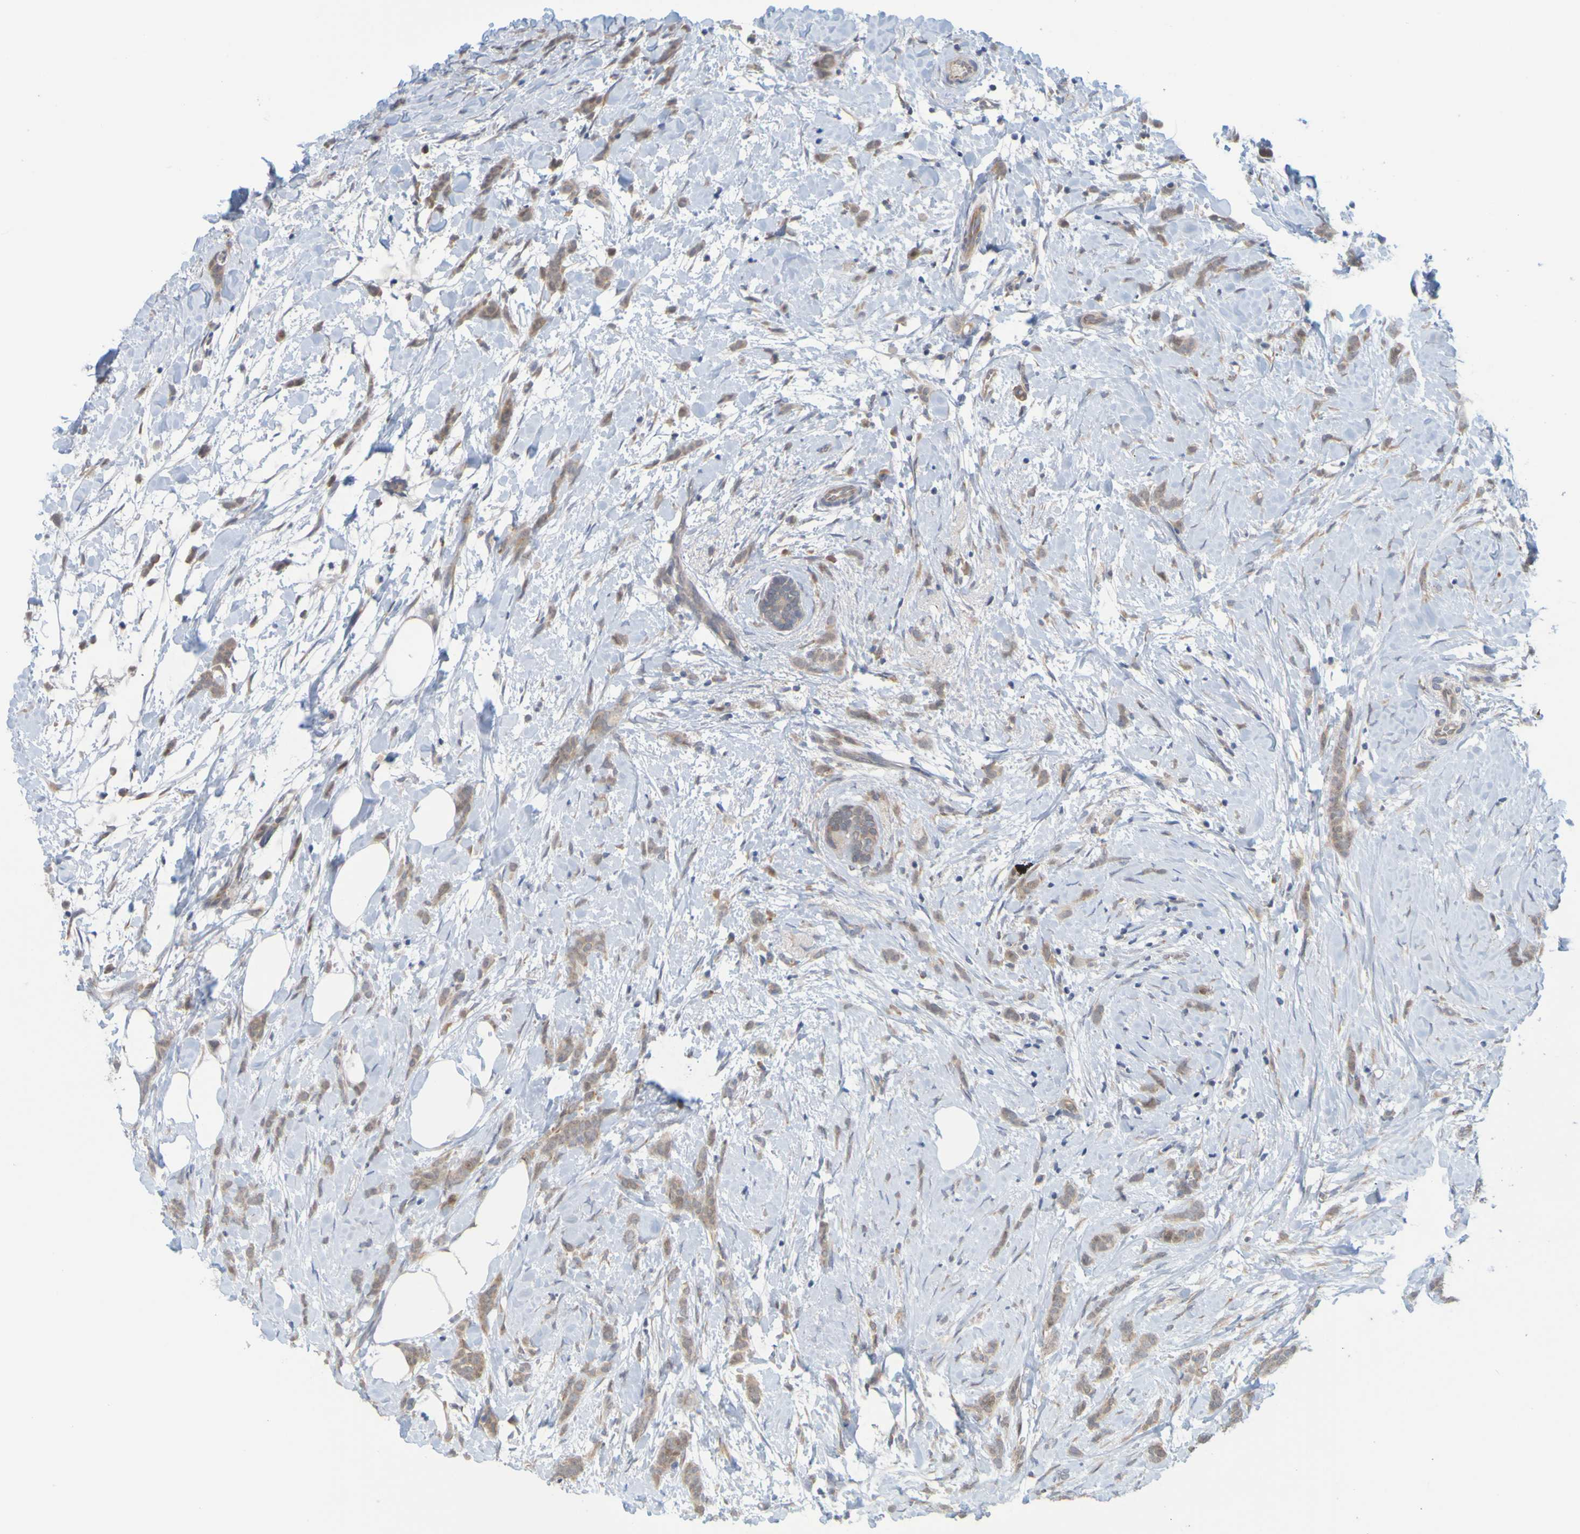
{"staining": {"intensity": "moderate", "quantity": ">75%", "location": "cytoplasmic/membranous"}, "tissue": "breast cancer", "cell_type": "Tumor cells", "image_type": "cancer", "snomed": [{"axis": "morphology", "description": "Lobular carcinoma, in situ"}, {"axis": "morphology", "description": "Lobular carcinoma"}, {"axis": "topography", "description": "Breast"}], "caption": "Tumor cells reveal moderate cytoplasmic/membranous staining in approximately >75% of cells in breast cancer.", "gene": "MOGS", "patient": {"sex": "female", "age": 41}}